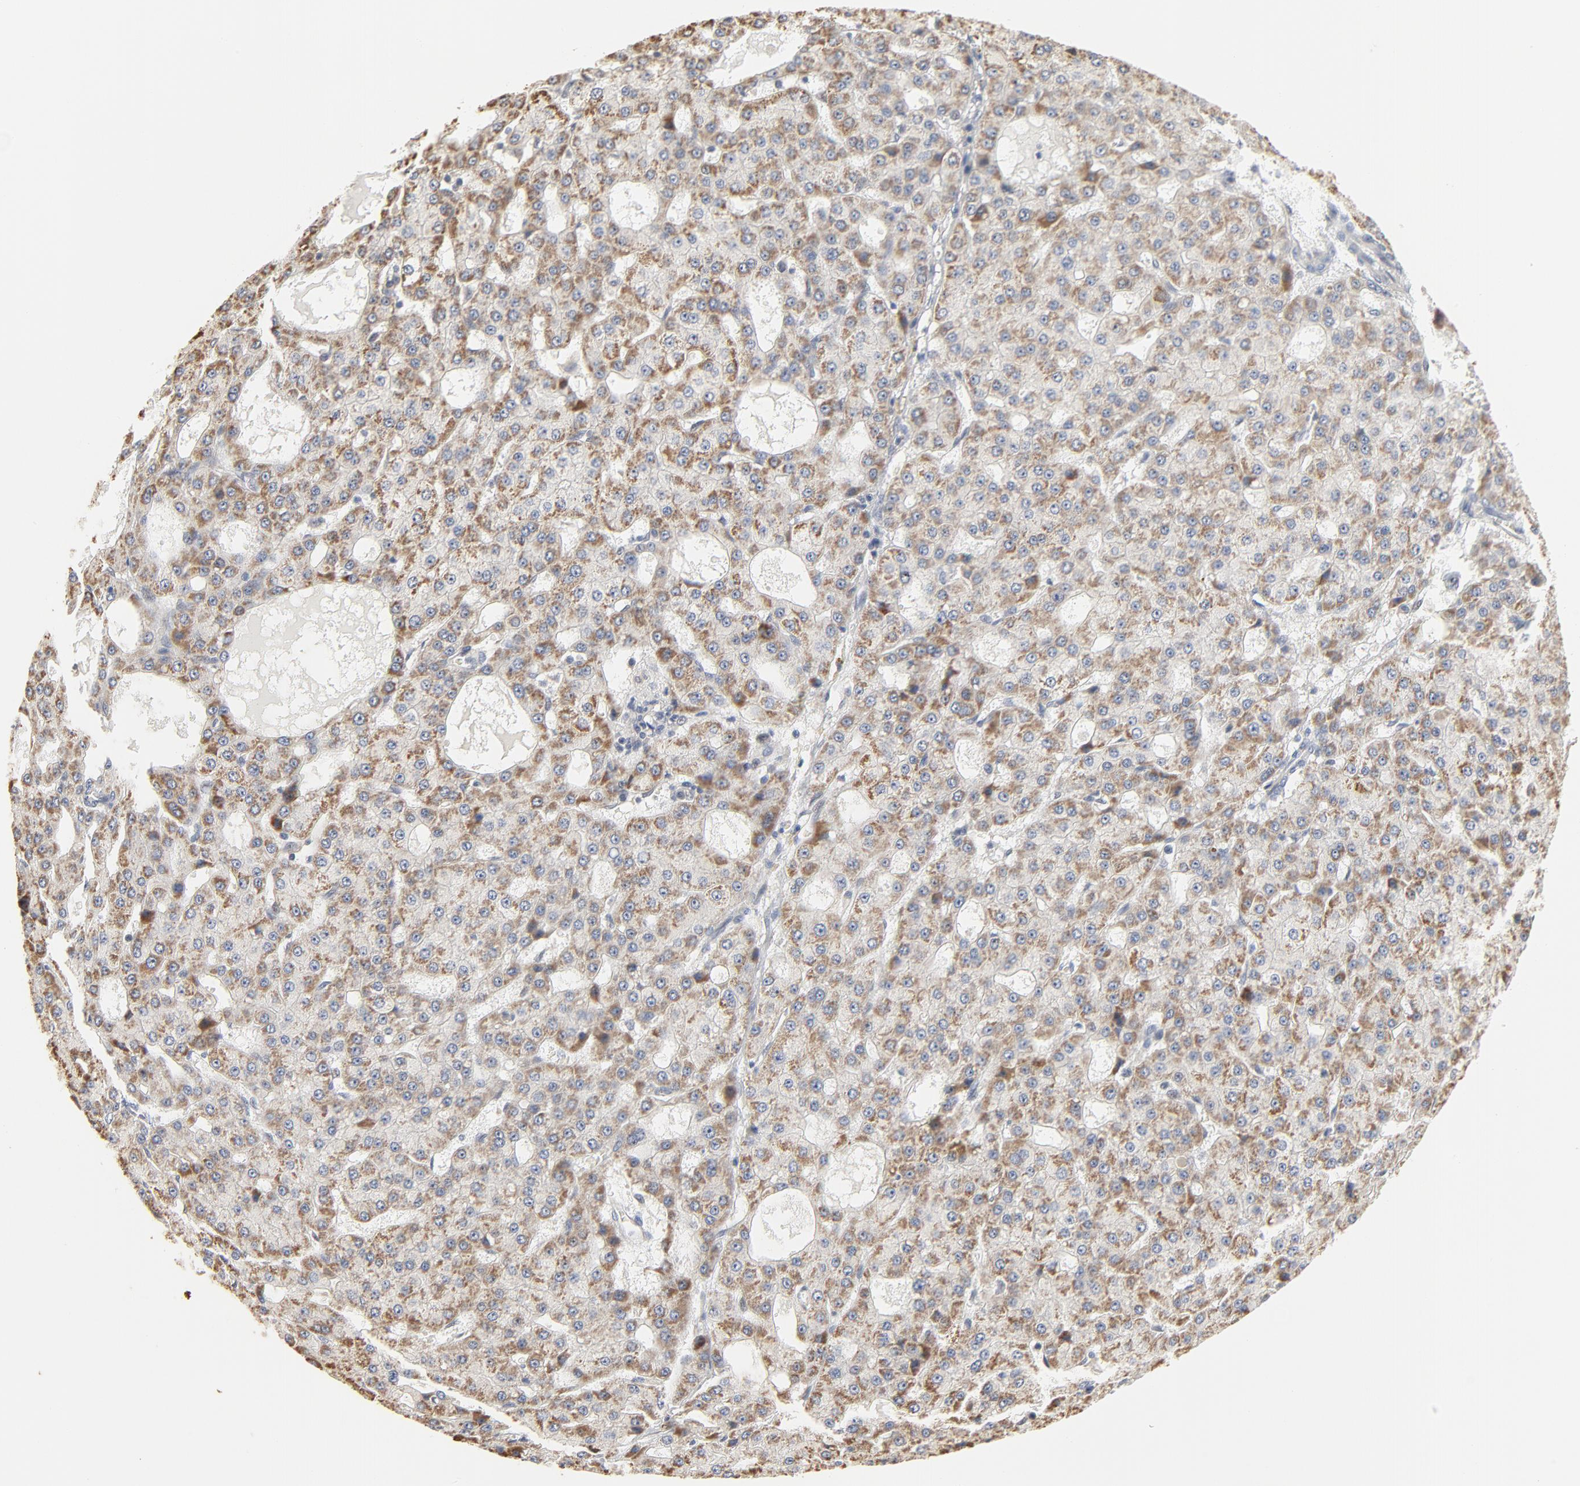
{"staining": {"intensity": "moderate", "quantity": ">75%", "location": "cytoplasmic/membranous"}, "tissue": "liver cancer", "cell_type": "Tumor cells", "image_type": "cancer", "snomed": [{"axis": "morphology", "description": "Carcinoma, Hepatocellular, NOS"}, {"axis": "topography", "description": "Liver"}], "caption": "Immunohistochemistry (IHC) image of human liver cancer stained for a protein (brown), which displays medium levels of moderate cytoplasmic/membranous staining in approximately >75% of tumor cells.", "gene": "EPCAM", "patient": {"sex": "male", "age": 47}}